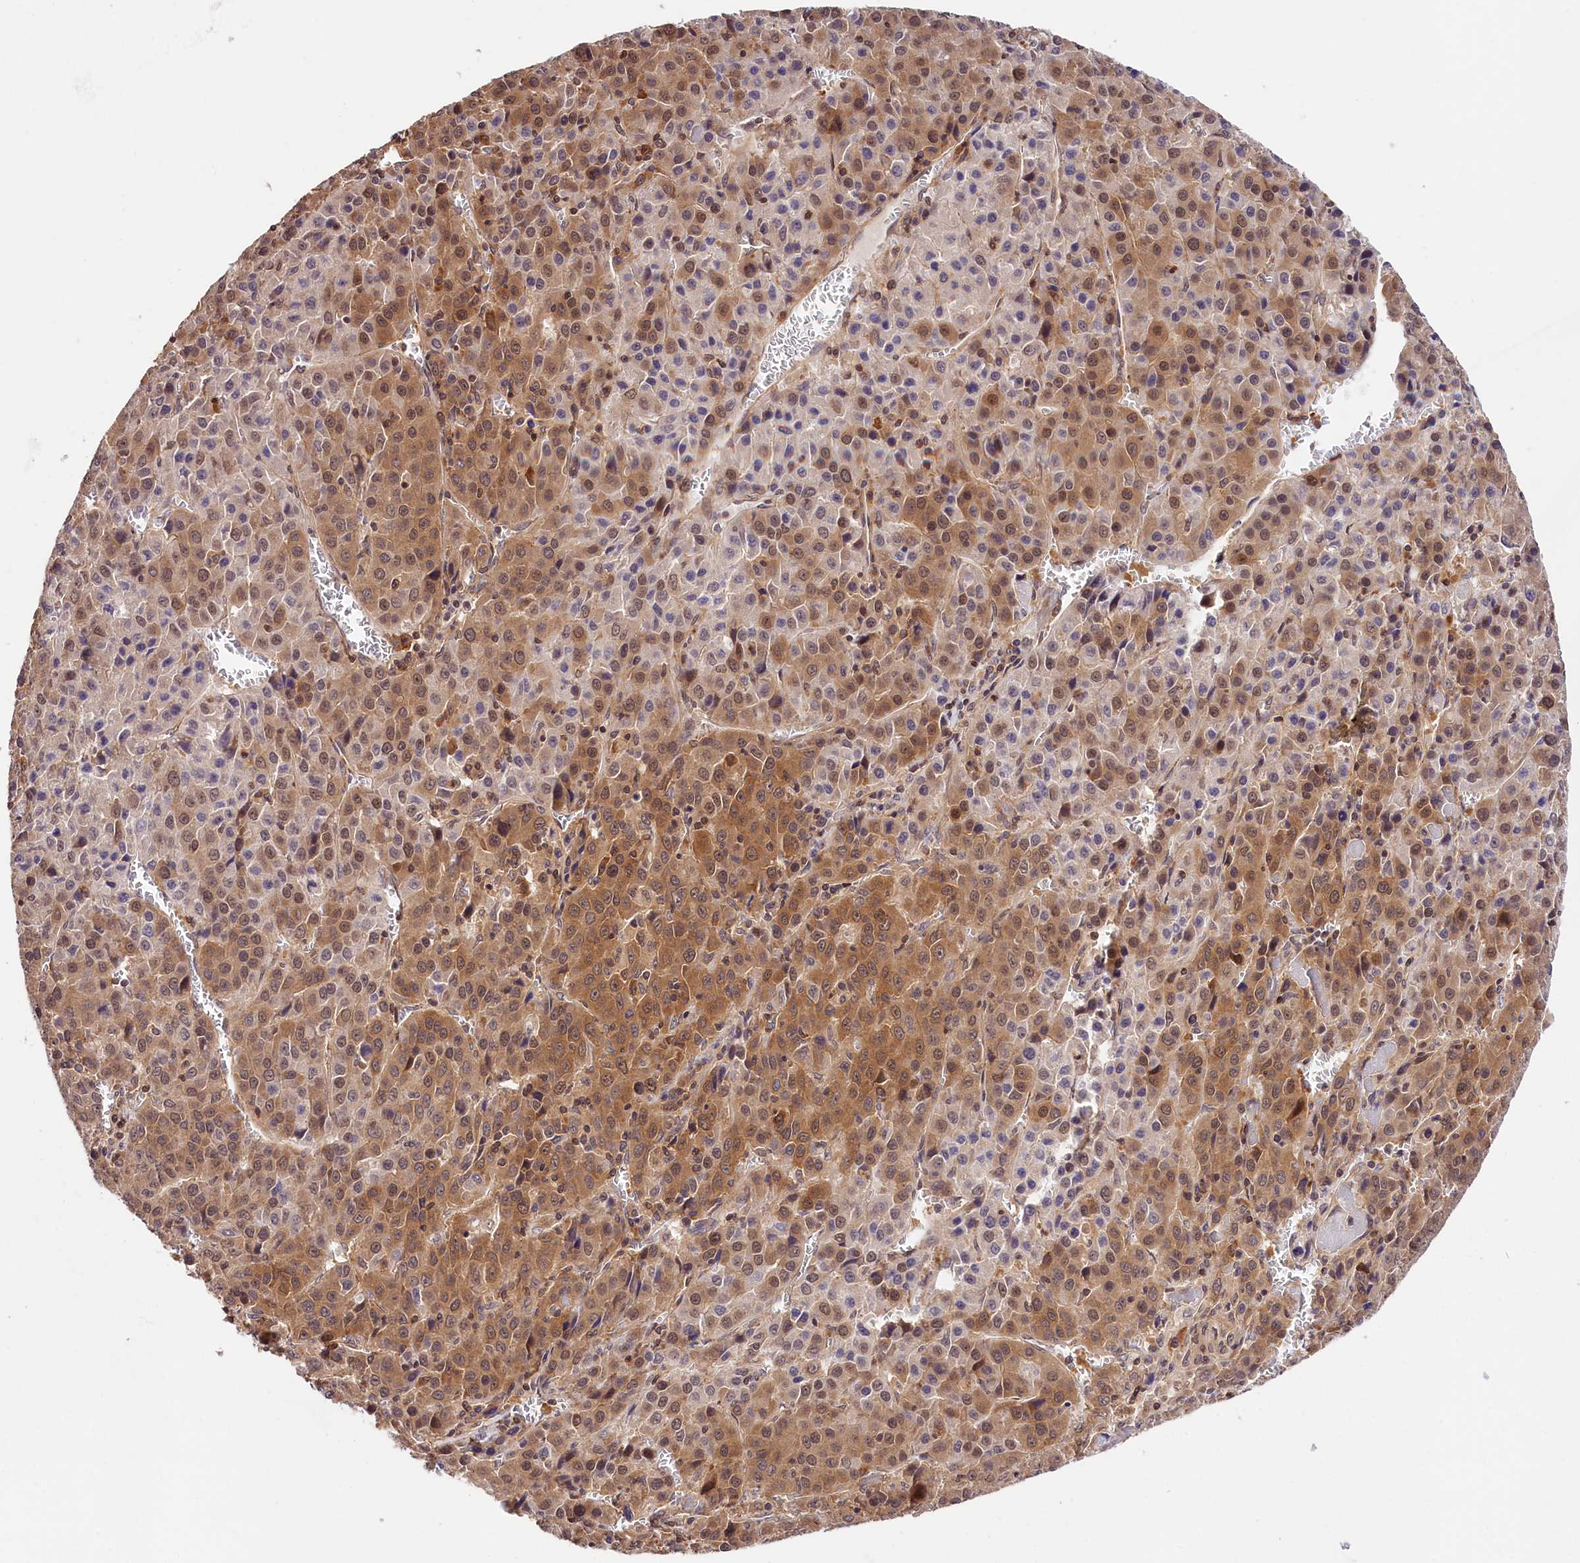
{"staining": {"intensity": "moderate", "quantity": "25%-75%", "location": "cytoplasmic/membranous,nuclear"}, "tissue": "liver cancer", "cell_type": "Tumor cells", "image_type": "cancer", "snomed": [{"axis": "morphology", "description": "Carcinoma, Hepatocellular, NOS"}, {"axis": "topography", "description": "Liver"}], "caption": "Liver cancer stained for a protein (brown) displays moderate cytoplasmic/membranous and nuclear positive positivity in about 25%-75% of tumor cells.", "gene": "CHORDC1", "patient": {"sex": "female", "age": 53}}